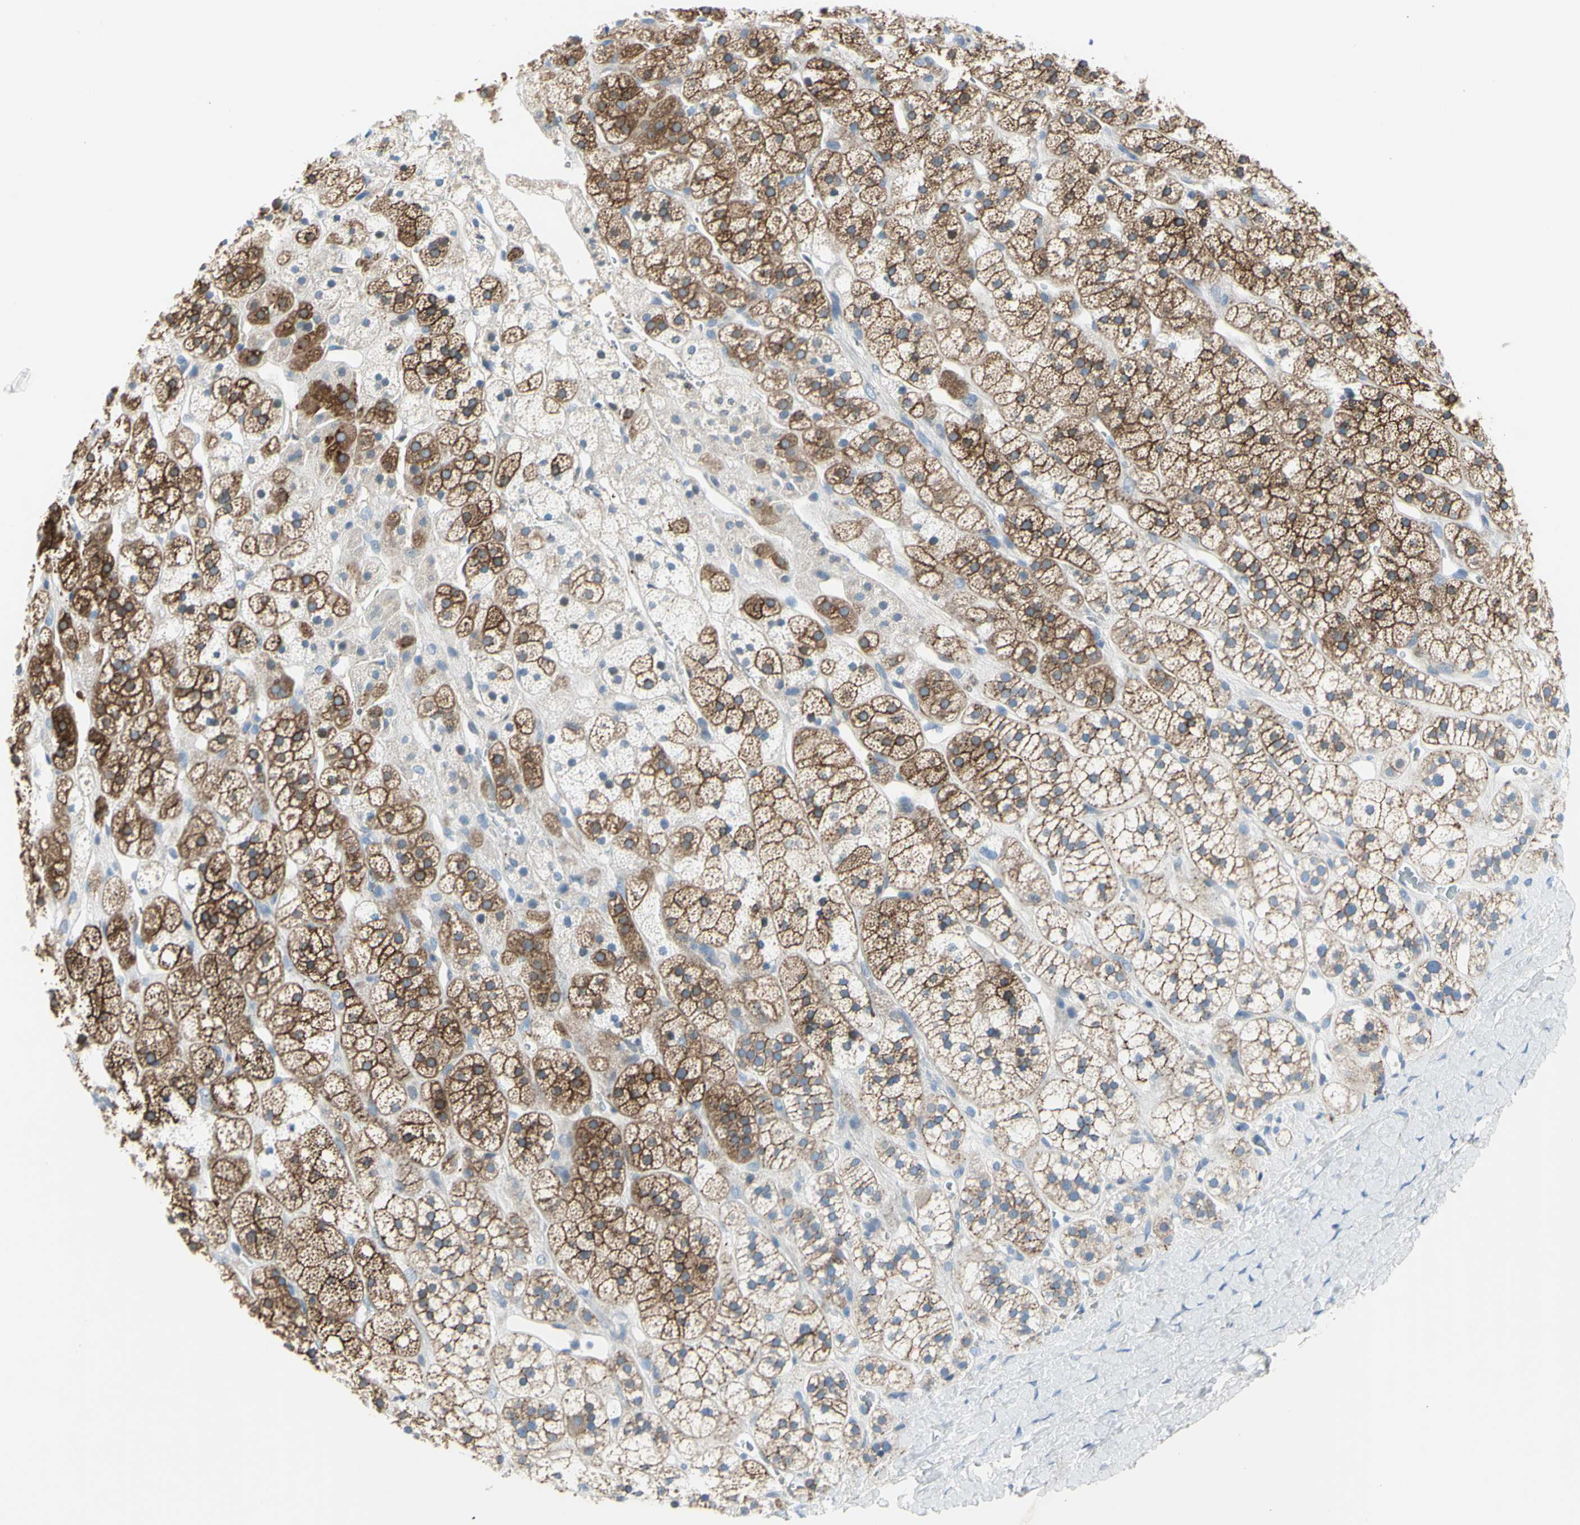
{"staining": {"intensity": "moderate", "quantity": ">75%", "location": "cytoplasmic/membranous"}, "tissue": "adrenal gland", "cell_type": "Glandular cells", "image_type": "normal", "snomed": [{"axis": "morphology", "description": "Normal tissue, NOS"}, {"axis": "topography", "description": "Adrenal gland"}], "caption": "Benign adrenal gland shows moderate cytoplasmic/membranous expression in approximately >75% of glandular cells, visualized by immunohistochemistry.", "gene": "MUC1", "patient": {"sex": "male", "age": 56}}